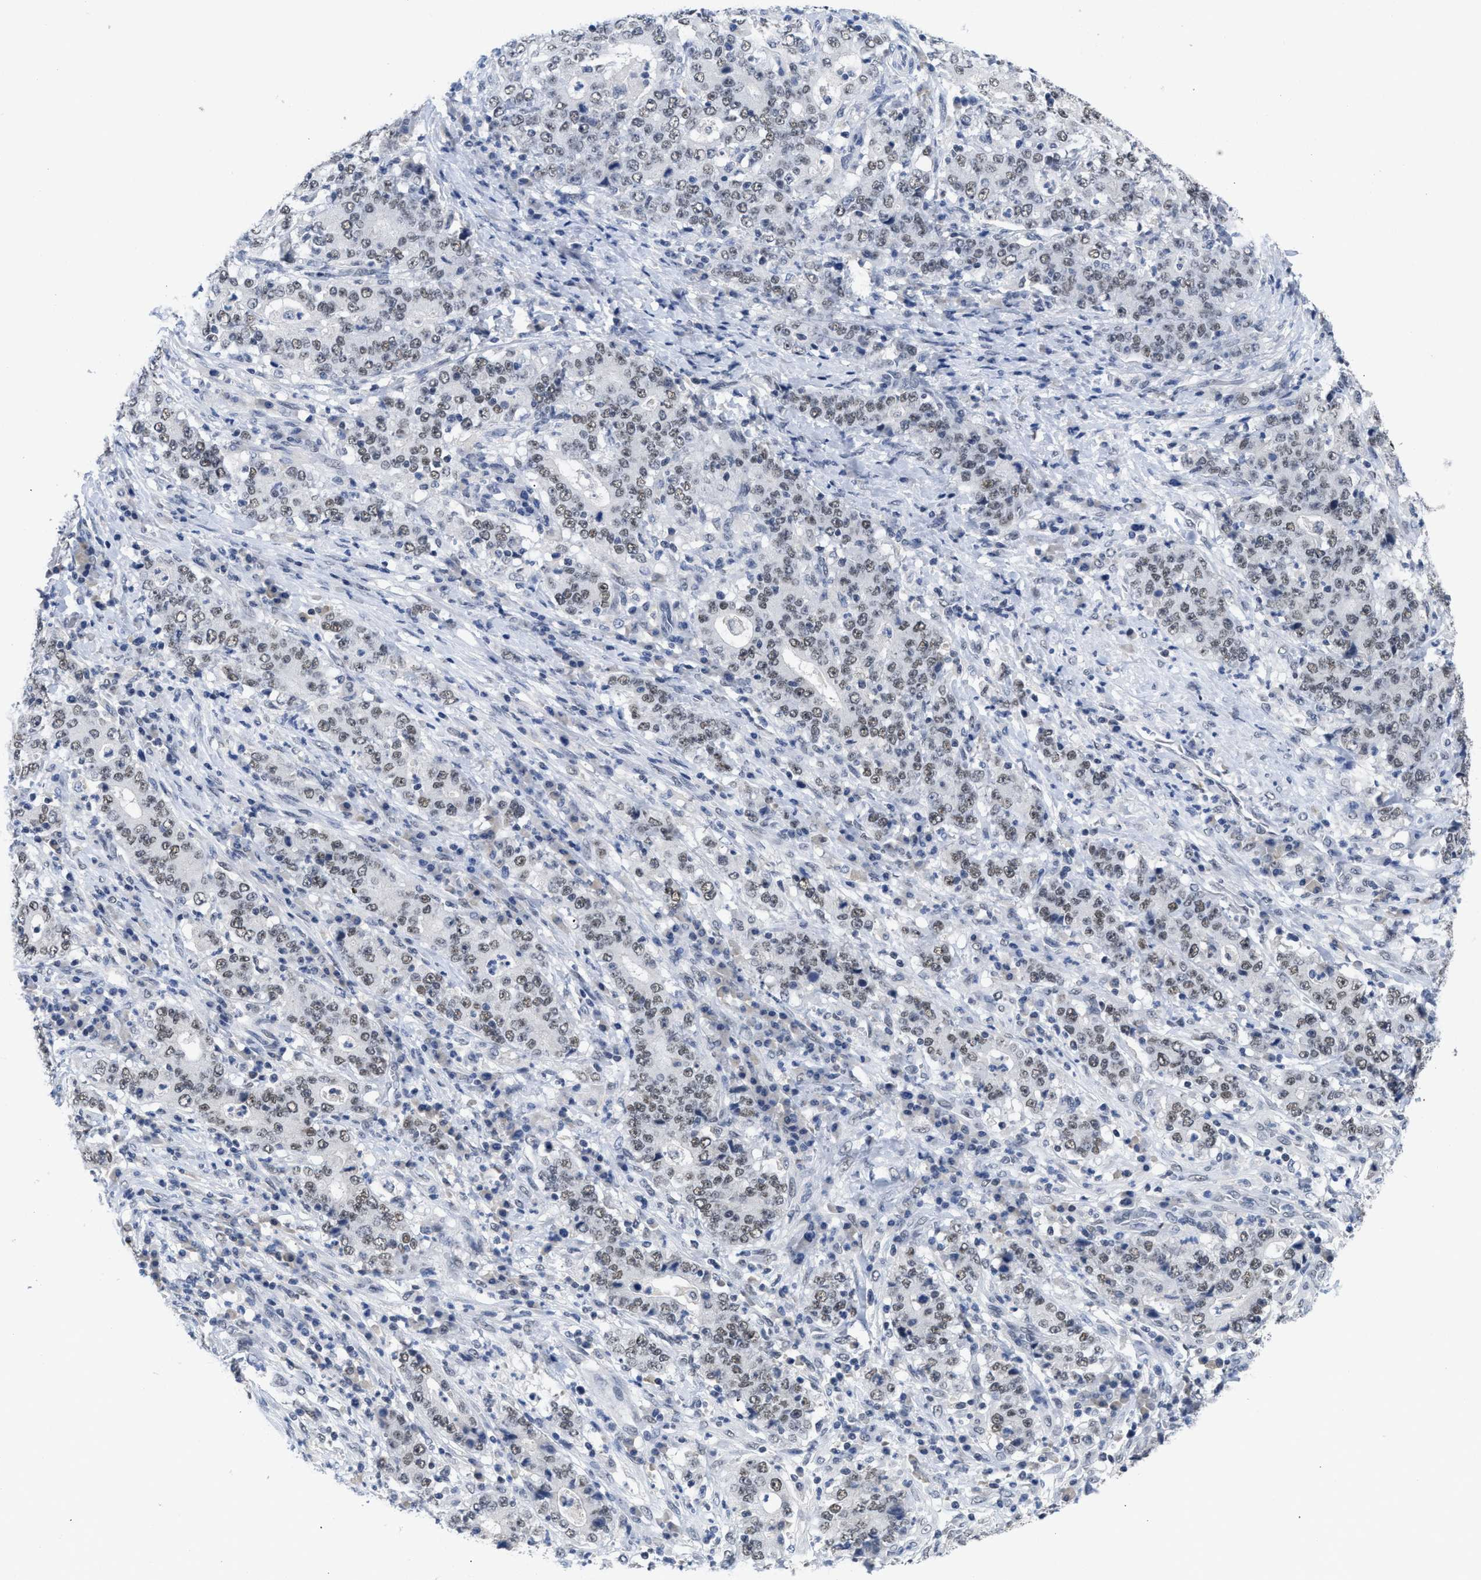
{"staining": {"intensity": "weak", "quantity": "25%-75%", "location": "nuclear"}, "tissue": "stomach cancer", "cell_type": "Tumor cells", "image_type": "cancer", "snomed": [{"axis": "morphology", "description": "Normal tissue, NOS"}, {"axis": "morphology", "description": "Adenocarcinoma, NOS"}, {"axis": "topography", "description": "Stomach, upper"}, {"axis": "topography", "description": "Stomach"}], "caption": "IHC micrograph of neoplastic tissue: stomach adenocarcinoma stained using IHC demonstrates low levels of weak protein expression localized specifically in the nuclear of tumor cells, appearing as a nuclear brown color.", "gene": "GGNBP2", "patient": {"sex": "male", "age": 59}}